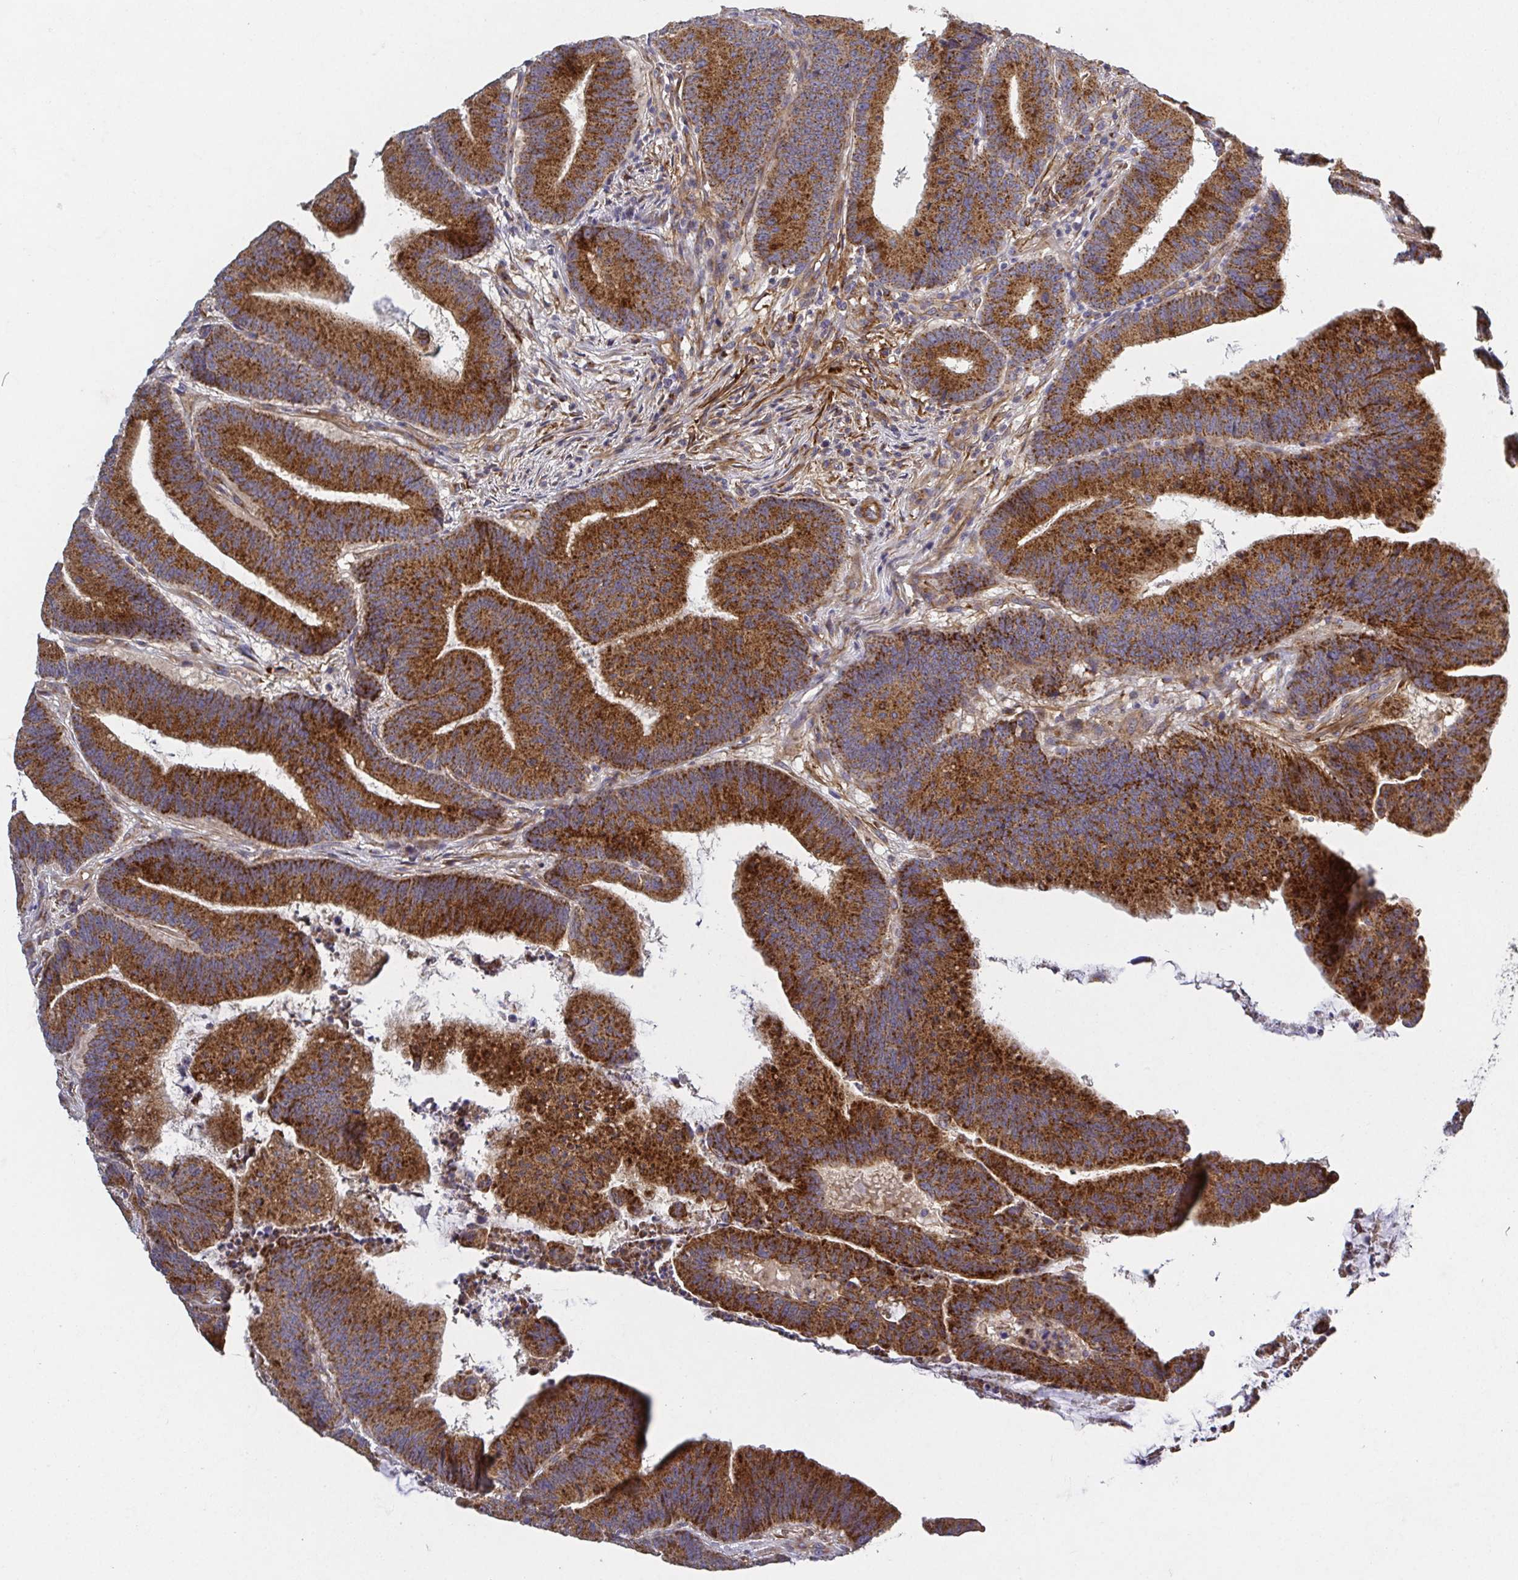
{"staining": {"intensity": "strong", "quantity": ">75%", "location": "cytoplasmic/membranous"}, "tissue": "colorectal cancer", "cell_type": "Tumor cells", "image_type": "cancer", "snomed": [{"axis": "morphology", "description": "Adenocarcinoma, NOS"}, {"axis": "topography", "description": "Colon"}], "caption": "A high amount of strong cytoplasmic/membranous expression is seen in about >75% of tumor cells in colorectal adenocarcinoma tissue. Nuclei are stained in blue.", "gene": "TM9SF4", "patient": {"sex": "female", "age": 78}}